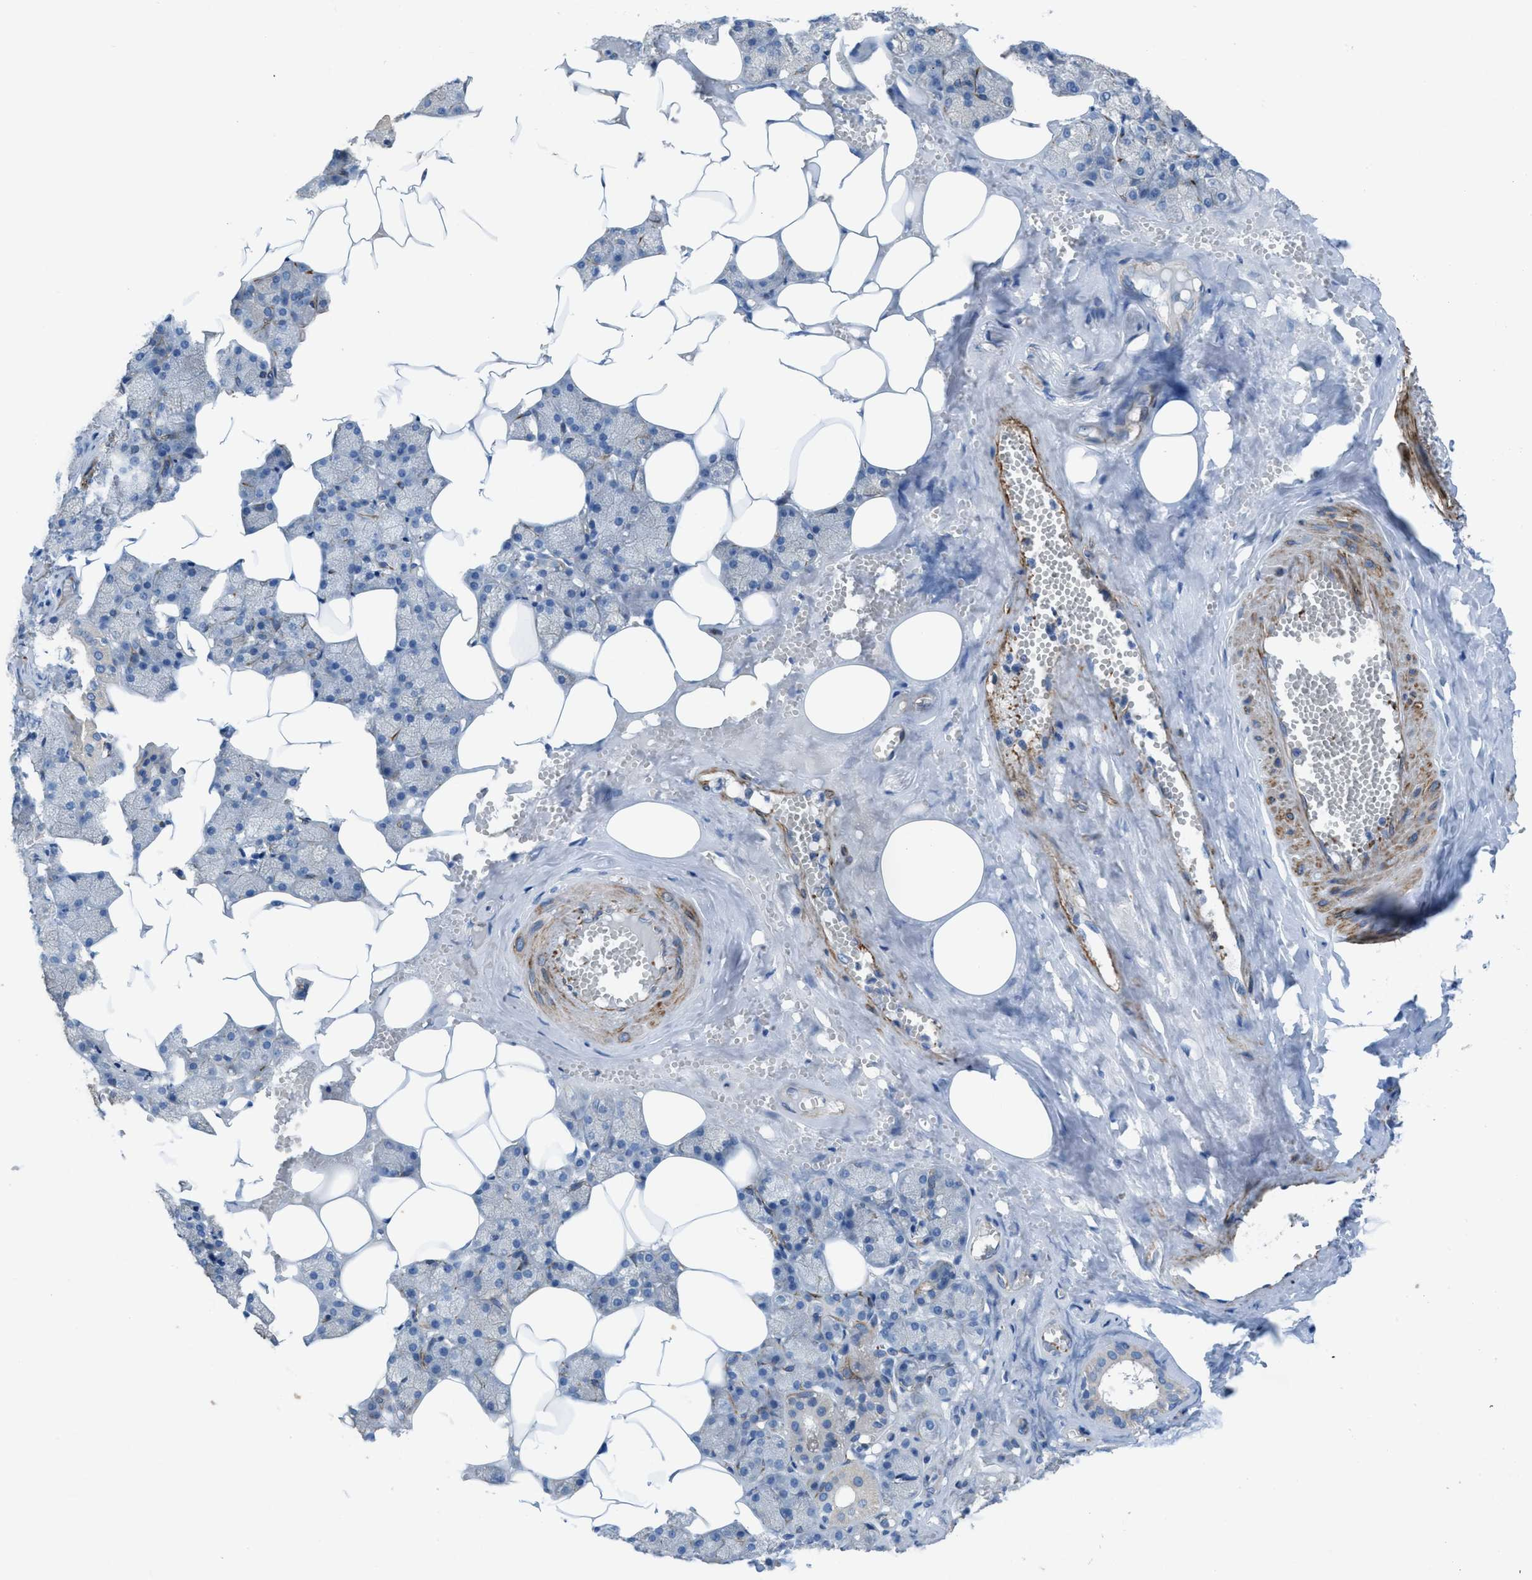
{"staining": {"intensity": "negative", "quantity": "none", "location": "none"}, "tissue": "salivary gland", "cell_type": "Glandular cells", "image_type": "normal", "snomed": [{"axis": "morphology", "description": "Normal tissue, NOS"}, {"axis": "topography", "description": "Salivary gland"}], "caption": "Image shows no protein staining in glandular cells of unremarkable salivary gland.", "gene": "KCNH7", "patient": {"sex": "male", "age": 62}}